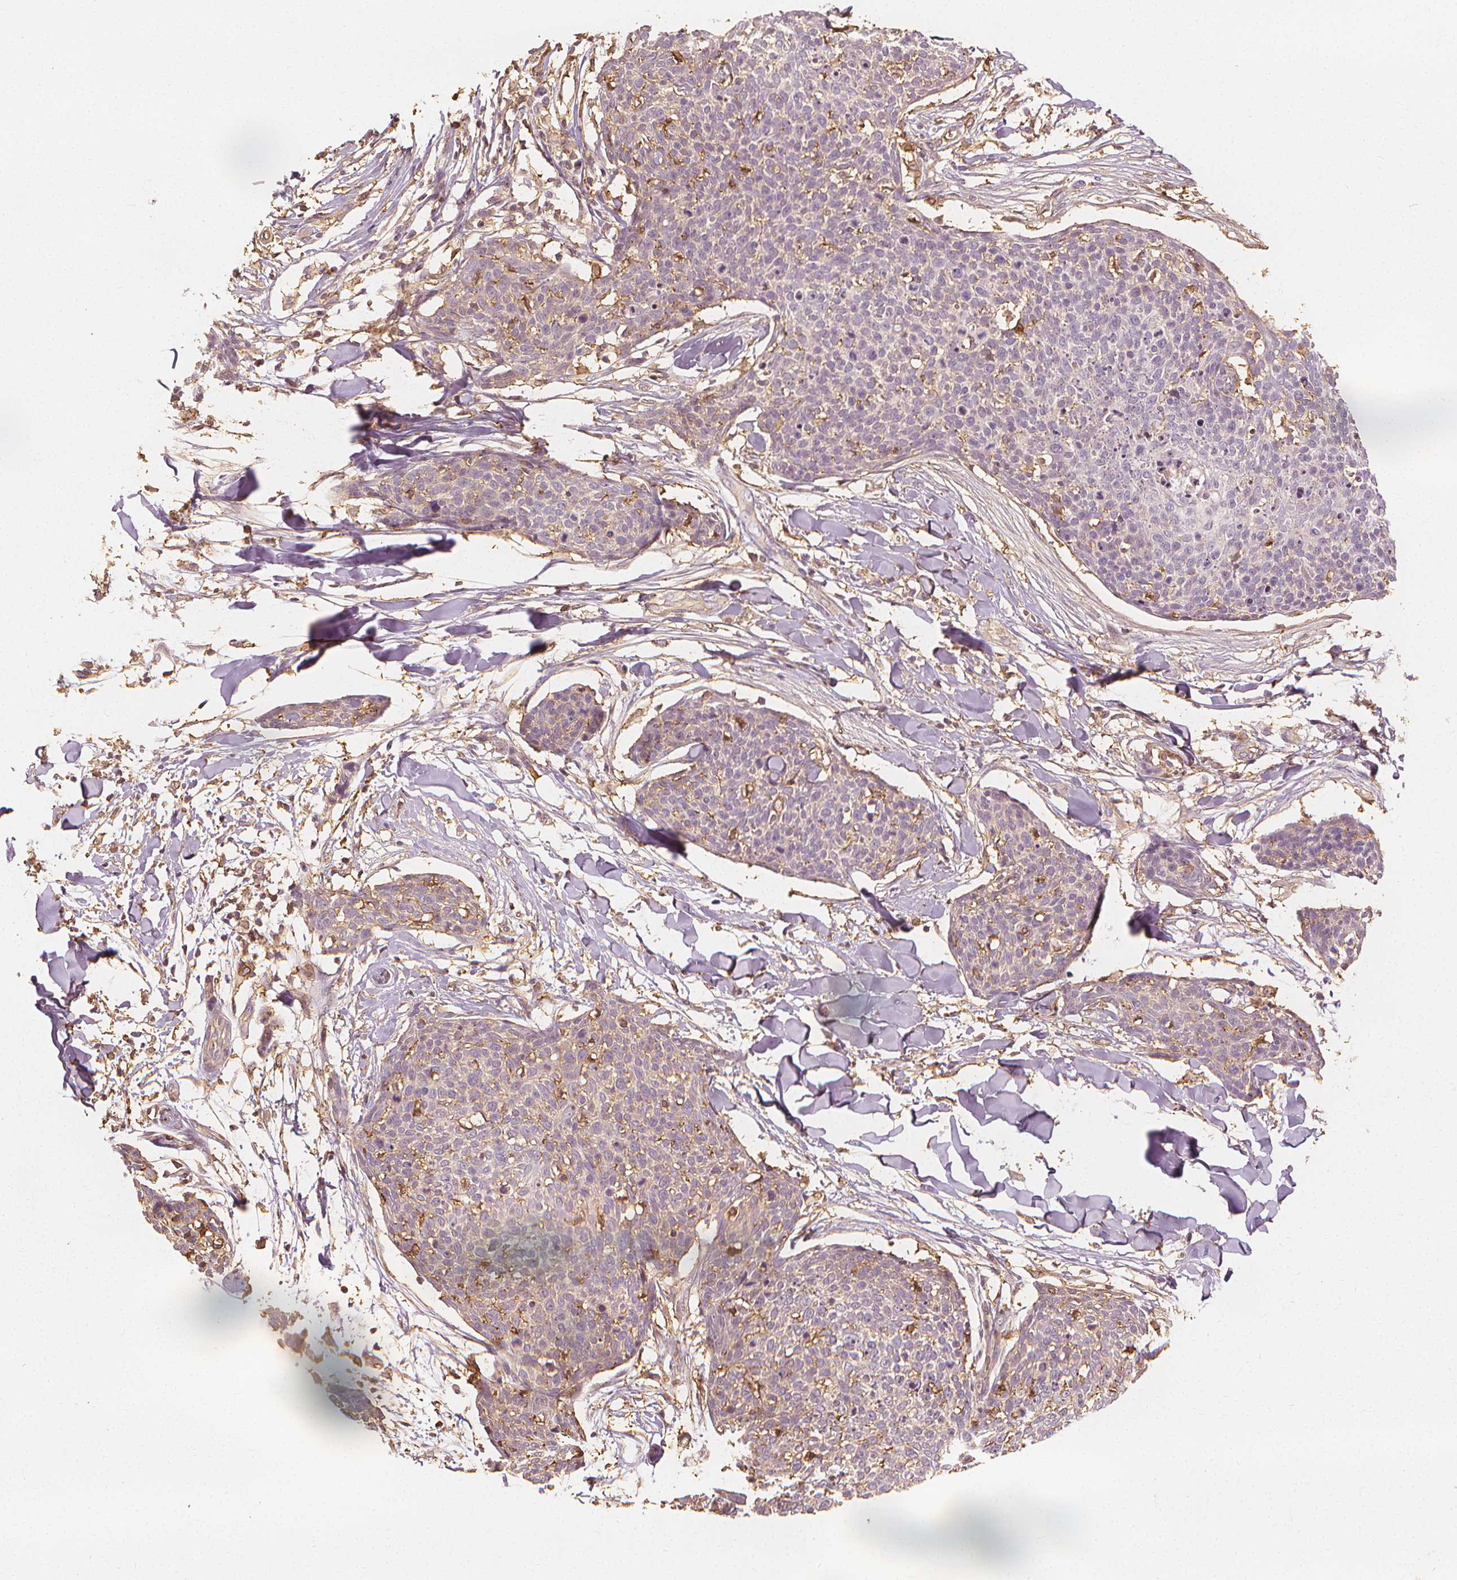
{"staining": {"intensity": "weak", "quantity": "<25%", "location": "cytoplasmic/membranous"}, "tissue": "skin cancer", "cell_type": "Tumor cells", "image_type": "cancer", "snomed": [{"axis": "morphology", "description": "Squamous cell carcinoma, NOS"}, {"axis": "topography", "description": "Skin"}, {"axis": "topography", "description": "Vulva"}], "caption": "This is an IHC histopathology image of skin squamous cell carcinoma. There is no staining in tumor cells.", "gene": "ARHGAP26", "patient": {"sex": "female", "age": 75}}